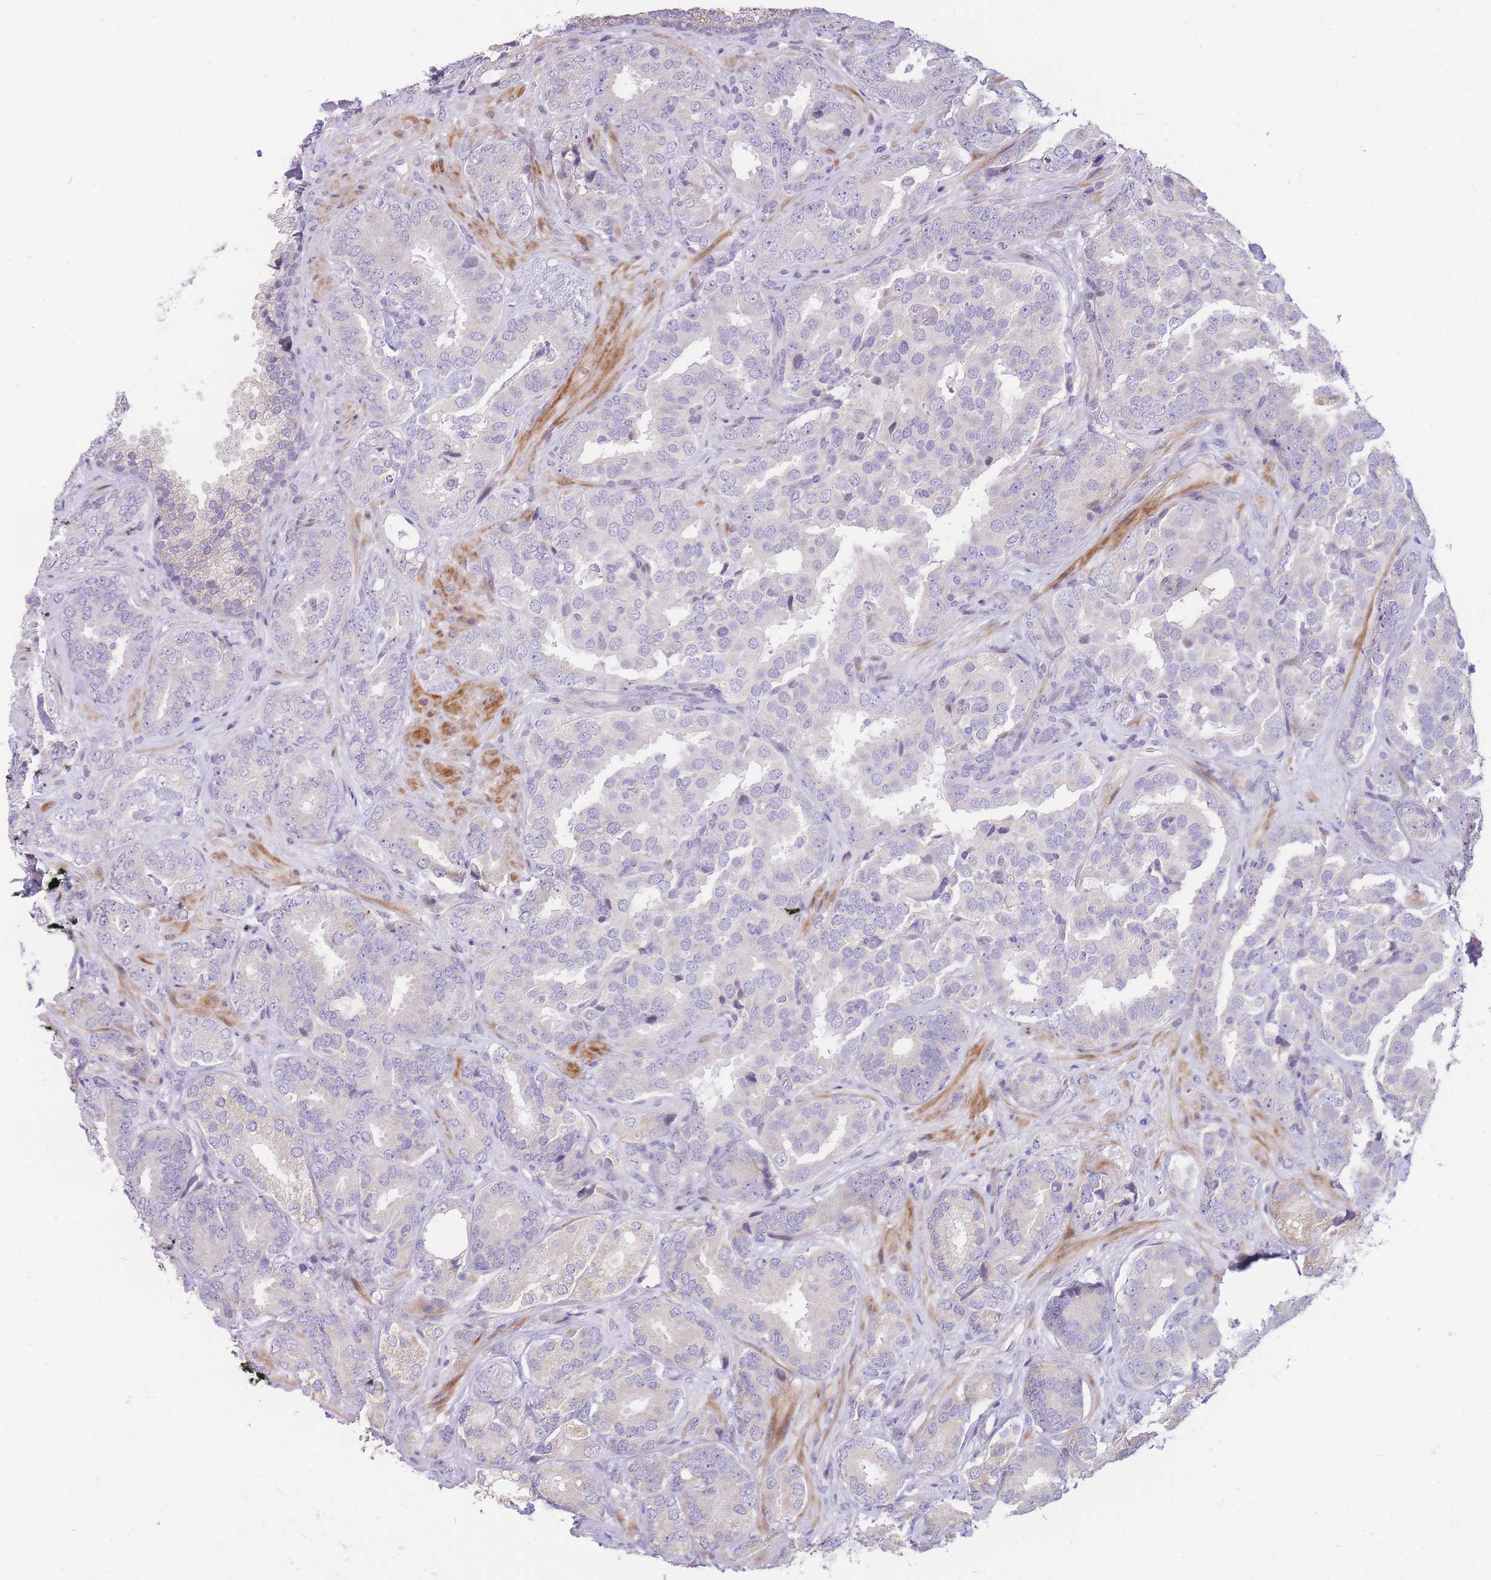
{"staining": {"intensity": "negative", "quantity": "none", "location": "none"}, "tissue": "prostate cancer", "cell_type": "Tumor cells", "image_type": "cancer", "snomed": [{"axis": "morphology", "description": "Adenocarcinoma, High grade"}, {"axis": "topography", "description": "Prostate"}], "caption": "The micrograph demonstrates no significant positivity in tumor cells of prostate cancer (high-grade adenocarcinoma).", "gene": "SHCBP1", "patient": {"sex": "male", "age": 71}}